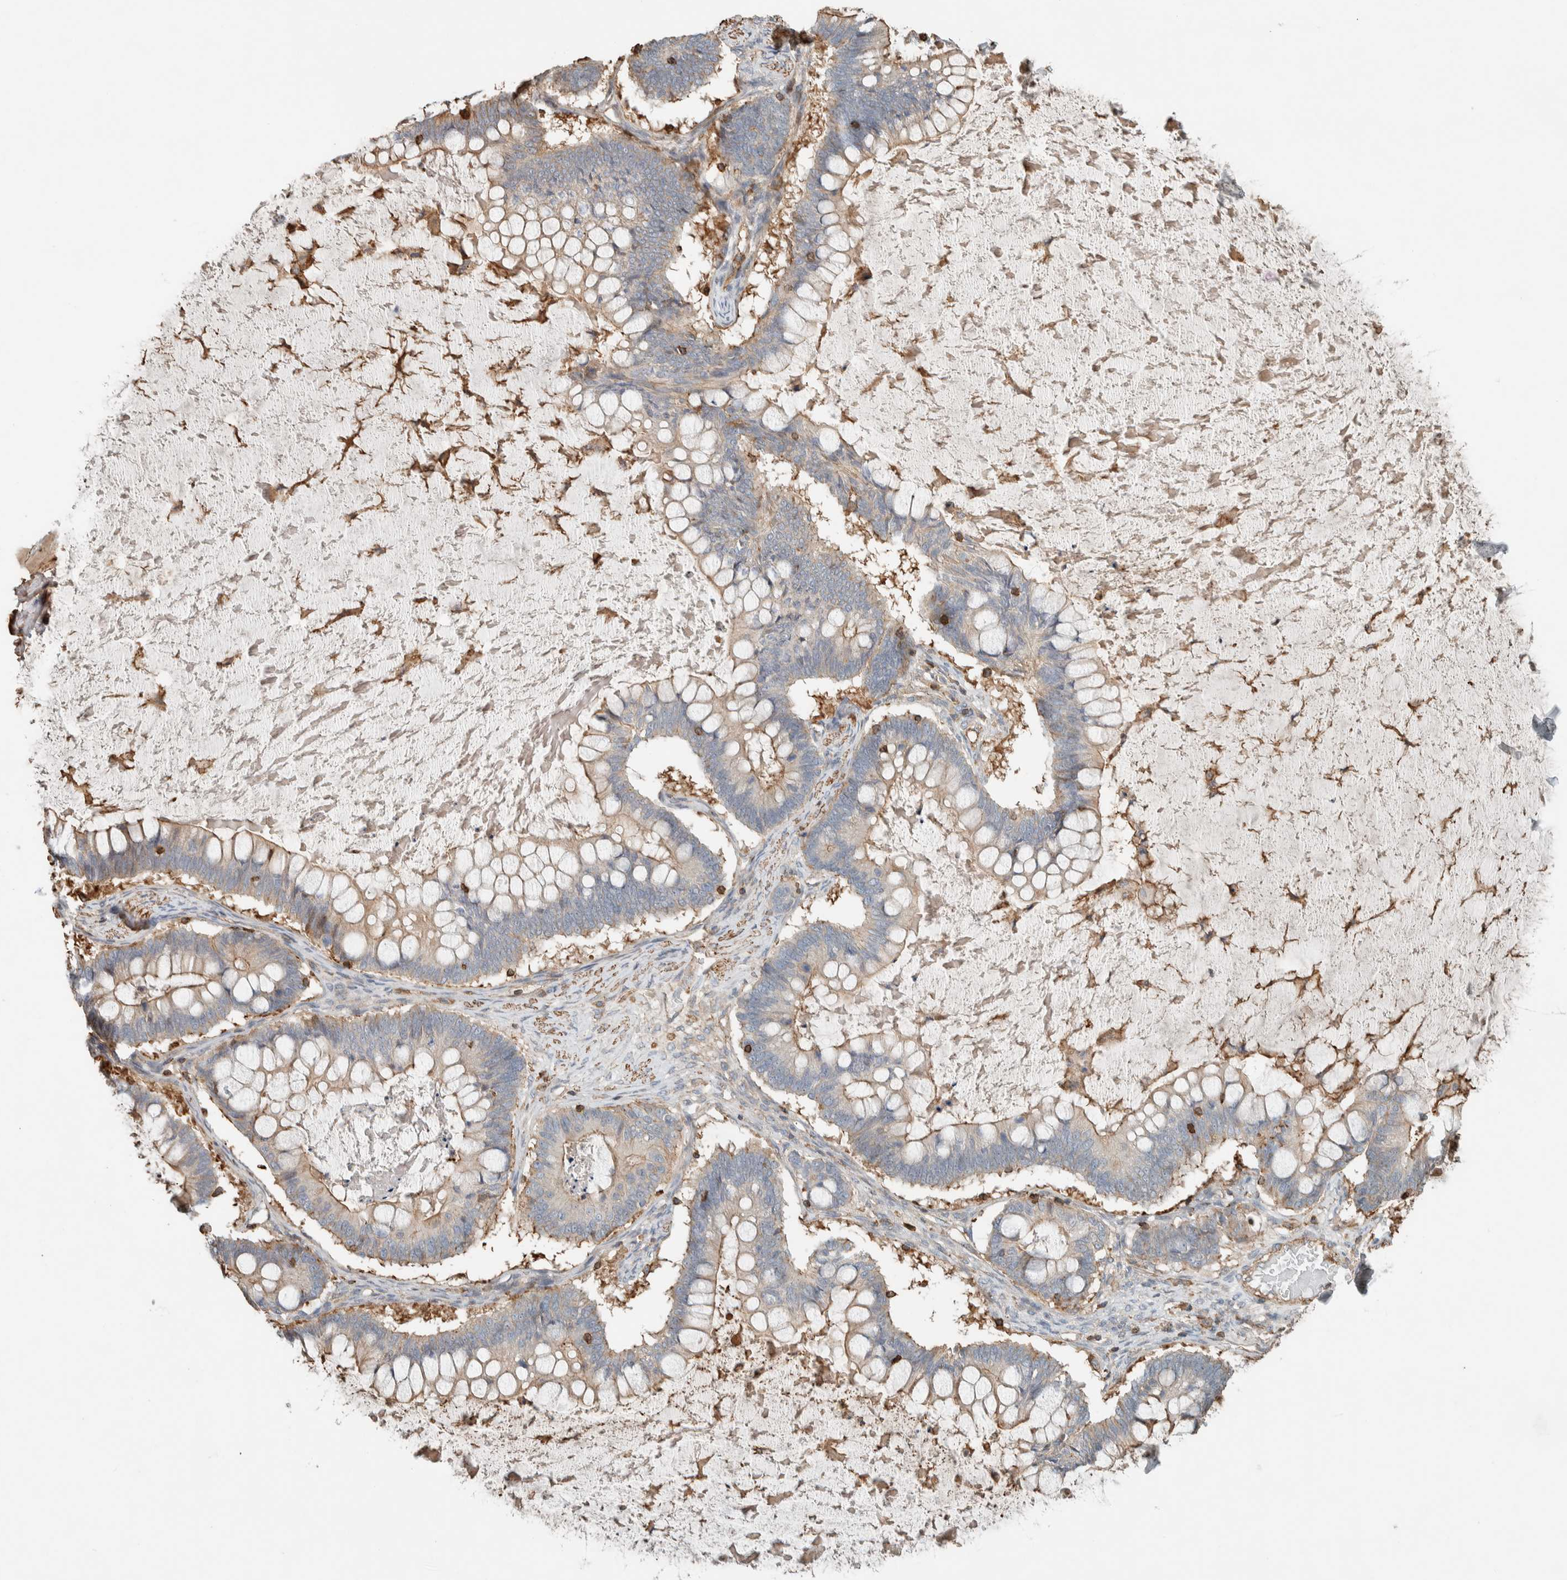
{"staining": {"intensity": "weak", "quantity": "<25%", "location": "cytoplasmic/membranous"}, "tissue": "ovarian cancer", "cell_type": "Tumor cells", "image_type": "cancer", "snomed": [{"axis": "morphology", "description": "Cystadenocarcinoma, mucinous, NOS"}, {"axis": "topography", "description": "Ovary"}], "caption": "DAB (3,3'-diaminobenzidine) immunohistochemical staining of human ovarian cancer (mucinous cystadenocarcinoma) exhibits no significant staining in tumor cells. (Immunohistochemistry, brightfield microscopy, high magnification).", "gene": "CTBP2", "patient": {"sex": "female", "age": 61}}